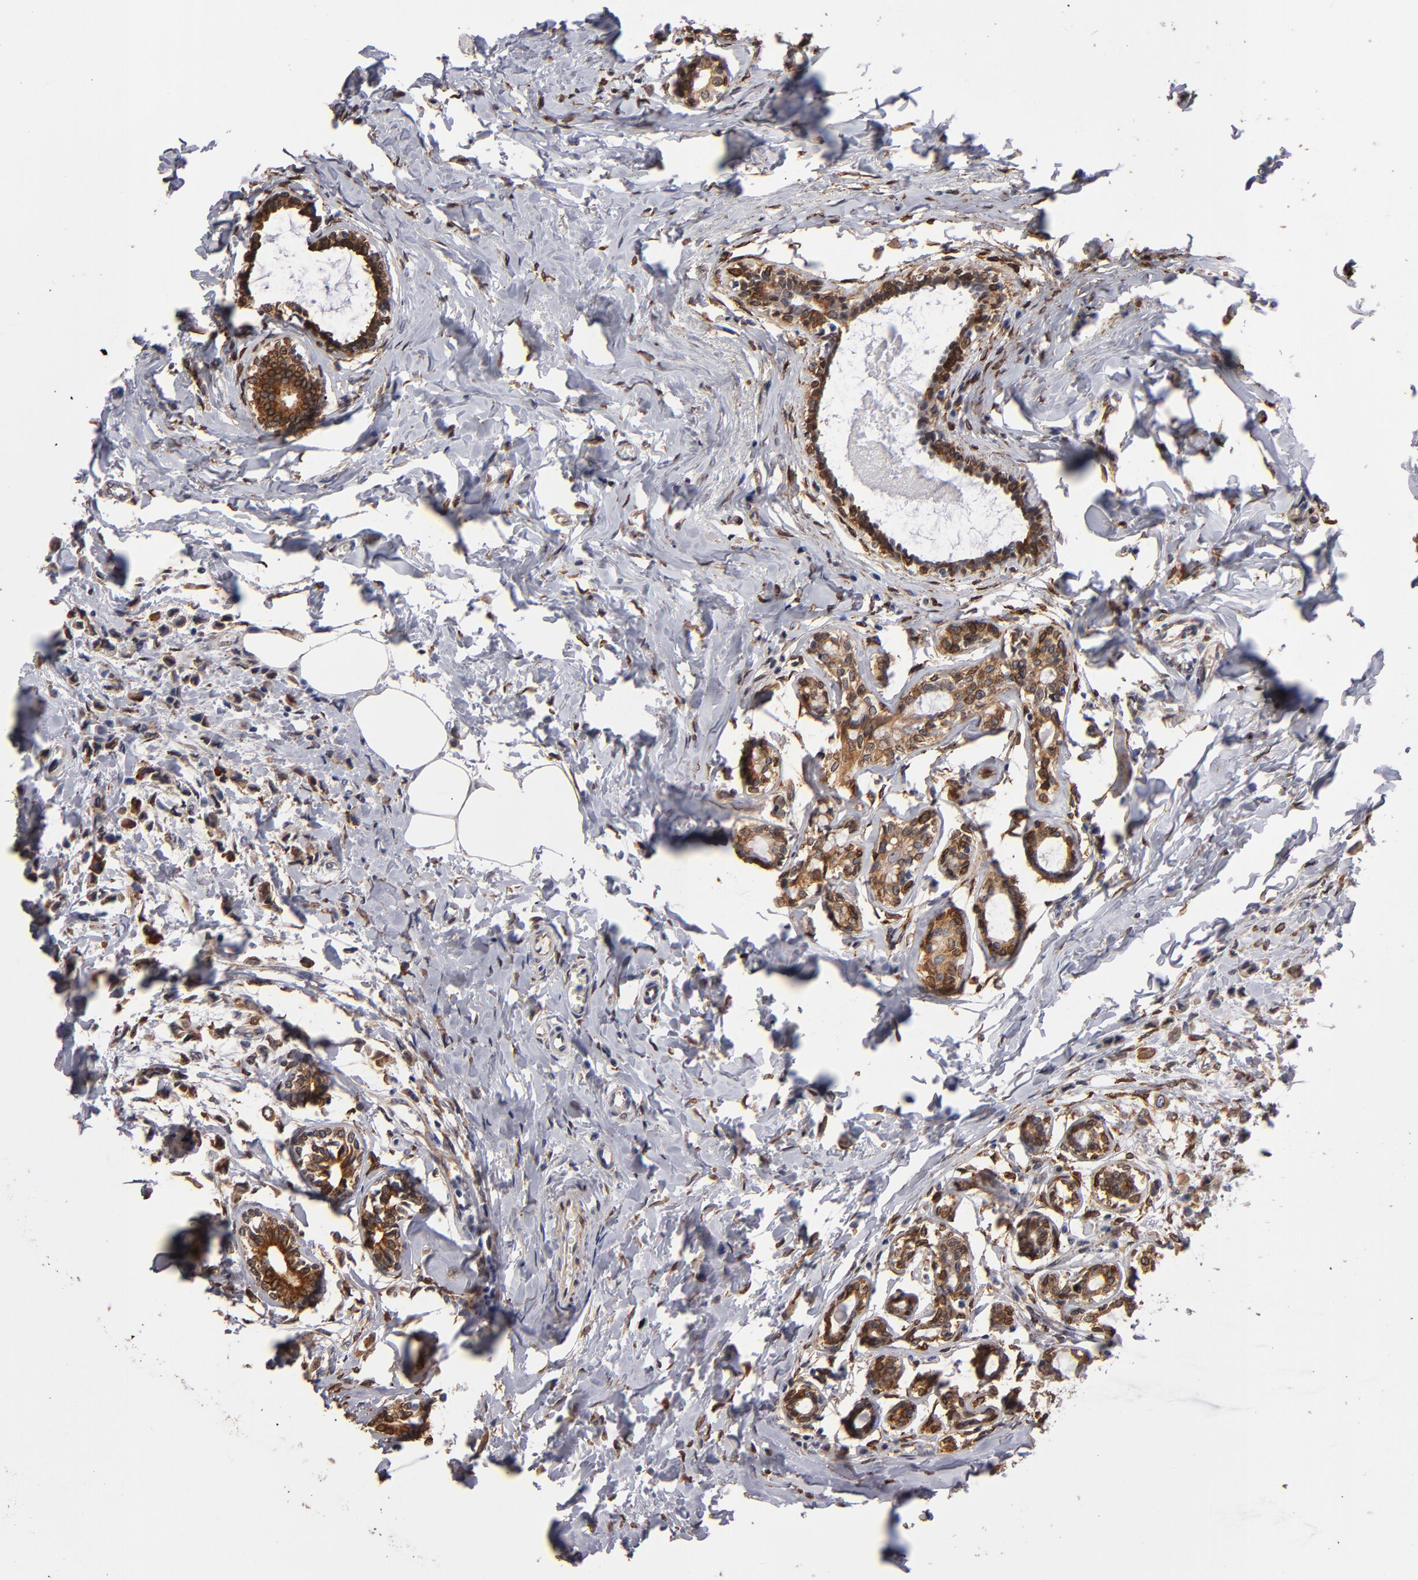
{"staining": {"intensity": "moderate", "quantity": ">75%", "location": "cytoplasmic/membranous"}, "tissue": "breast cancer", "cell_type": "Tumor cells", "image_type": "cancer", "snomed": [{"axis": "morphology", "description": "Lobular carcinoma"}, {"axis": "topography", "description": "Breast"}], "caption": "Protein analysis of breast cancer (lobular carcinoma) tissue exhibits moderate cytoplasmic/membranous expression in approximately >75% of tumor cells.", "gene": "PGRMC1", "patient": {"sex": "female", "age": 51}}